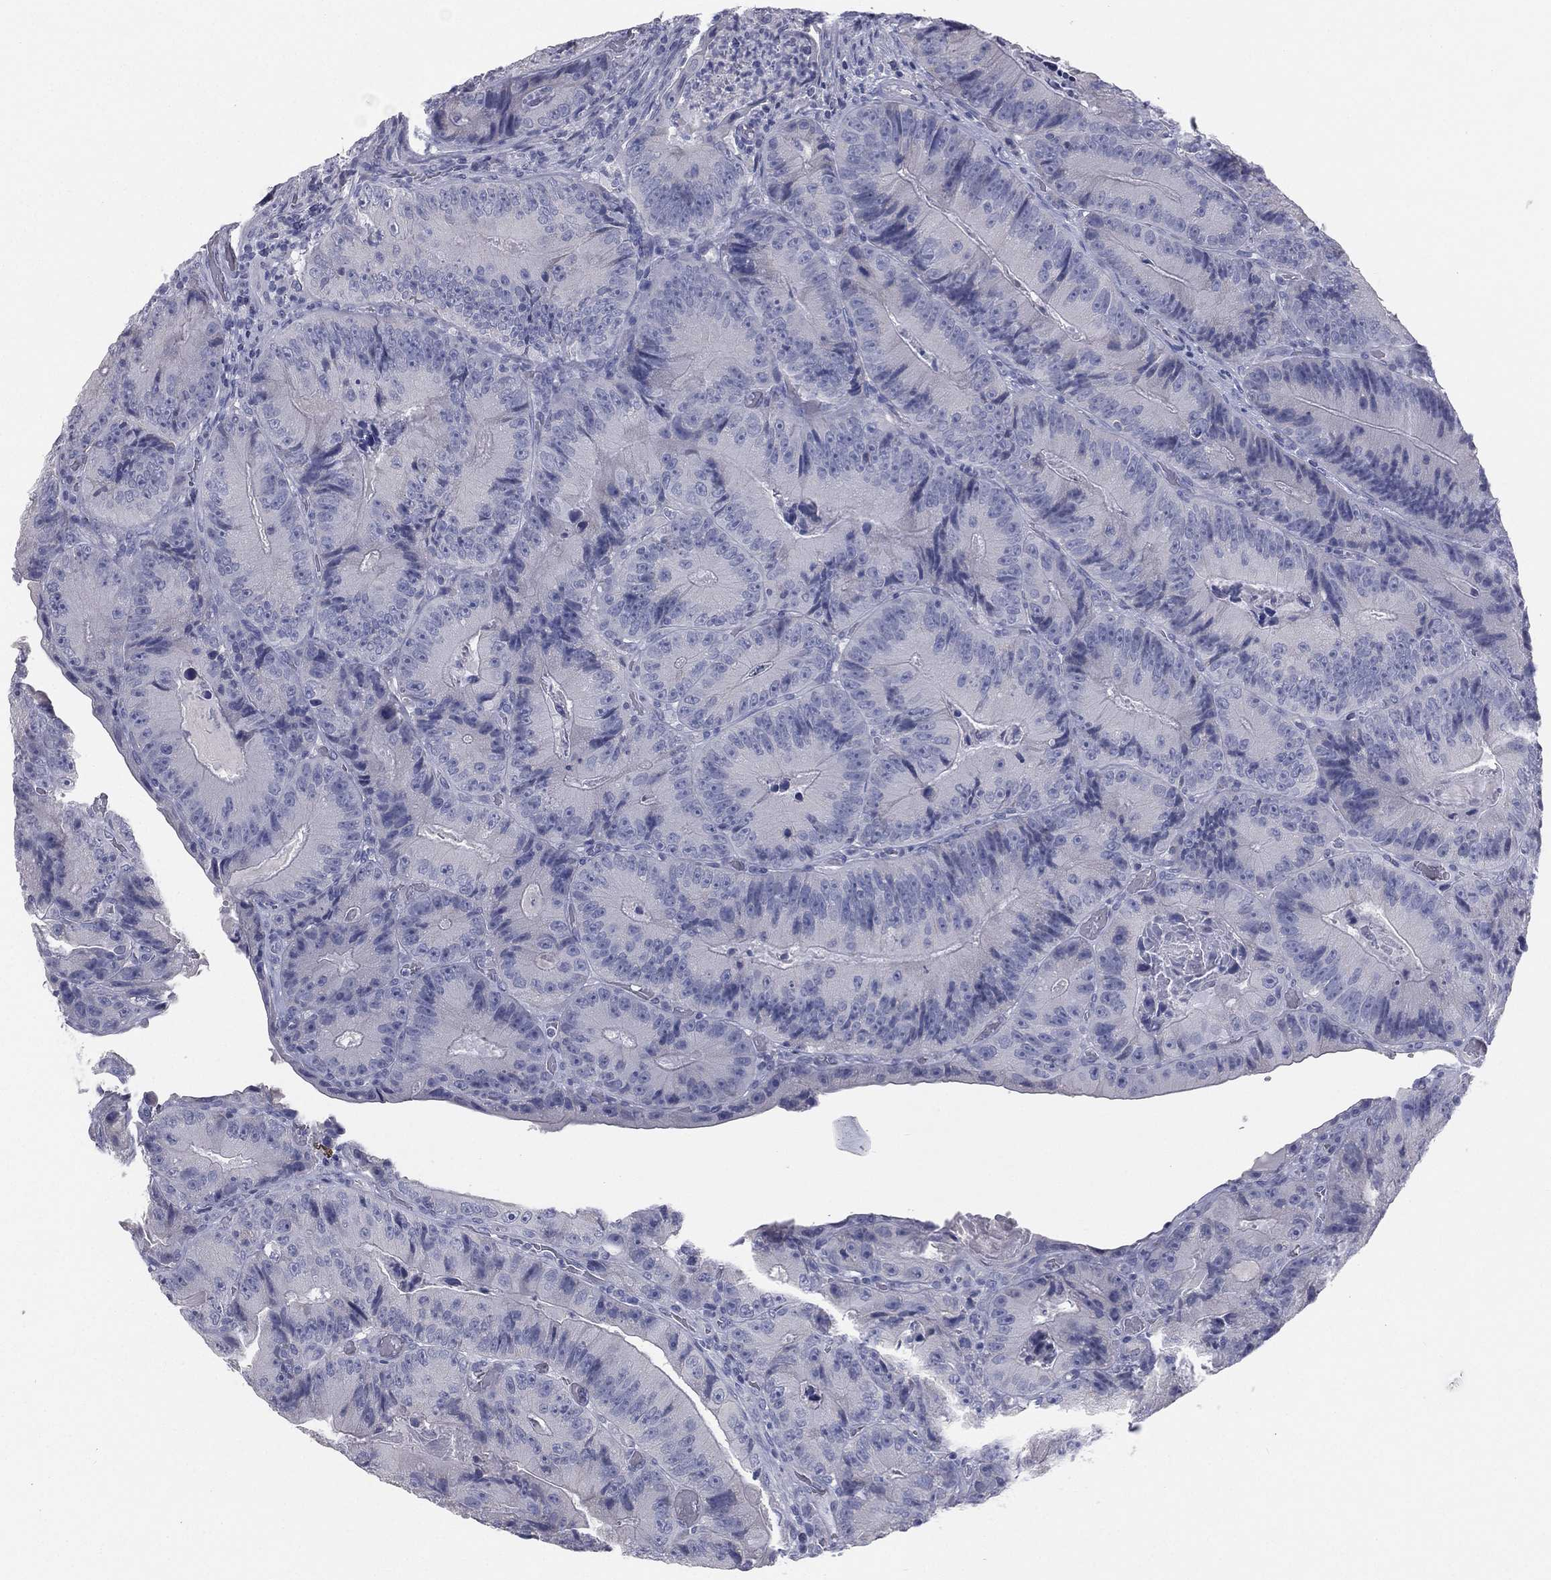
{"staining": {"intensity": "negative", "quantity": "none", "location": "none"}, "tissue": "colorectal cancer", "cell_type": "Tumor cells", "image_type": "cancer", "snomed": [{"axis": "morphology", "description": "Adenocarcinoma, NOS"}, {"axis": "topography", "description": "Colon"}], "caption": "Tumor cells are negative for brown protein staining in colorectal adenocarcinoma.", "gene": "STK31", "patient": {"sex": "female", "age": 86}}